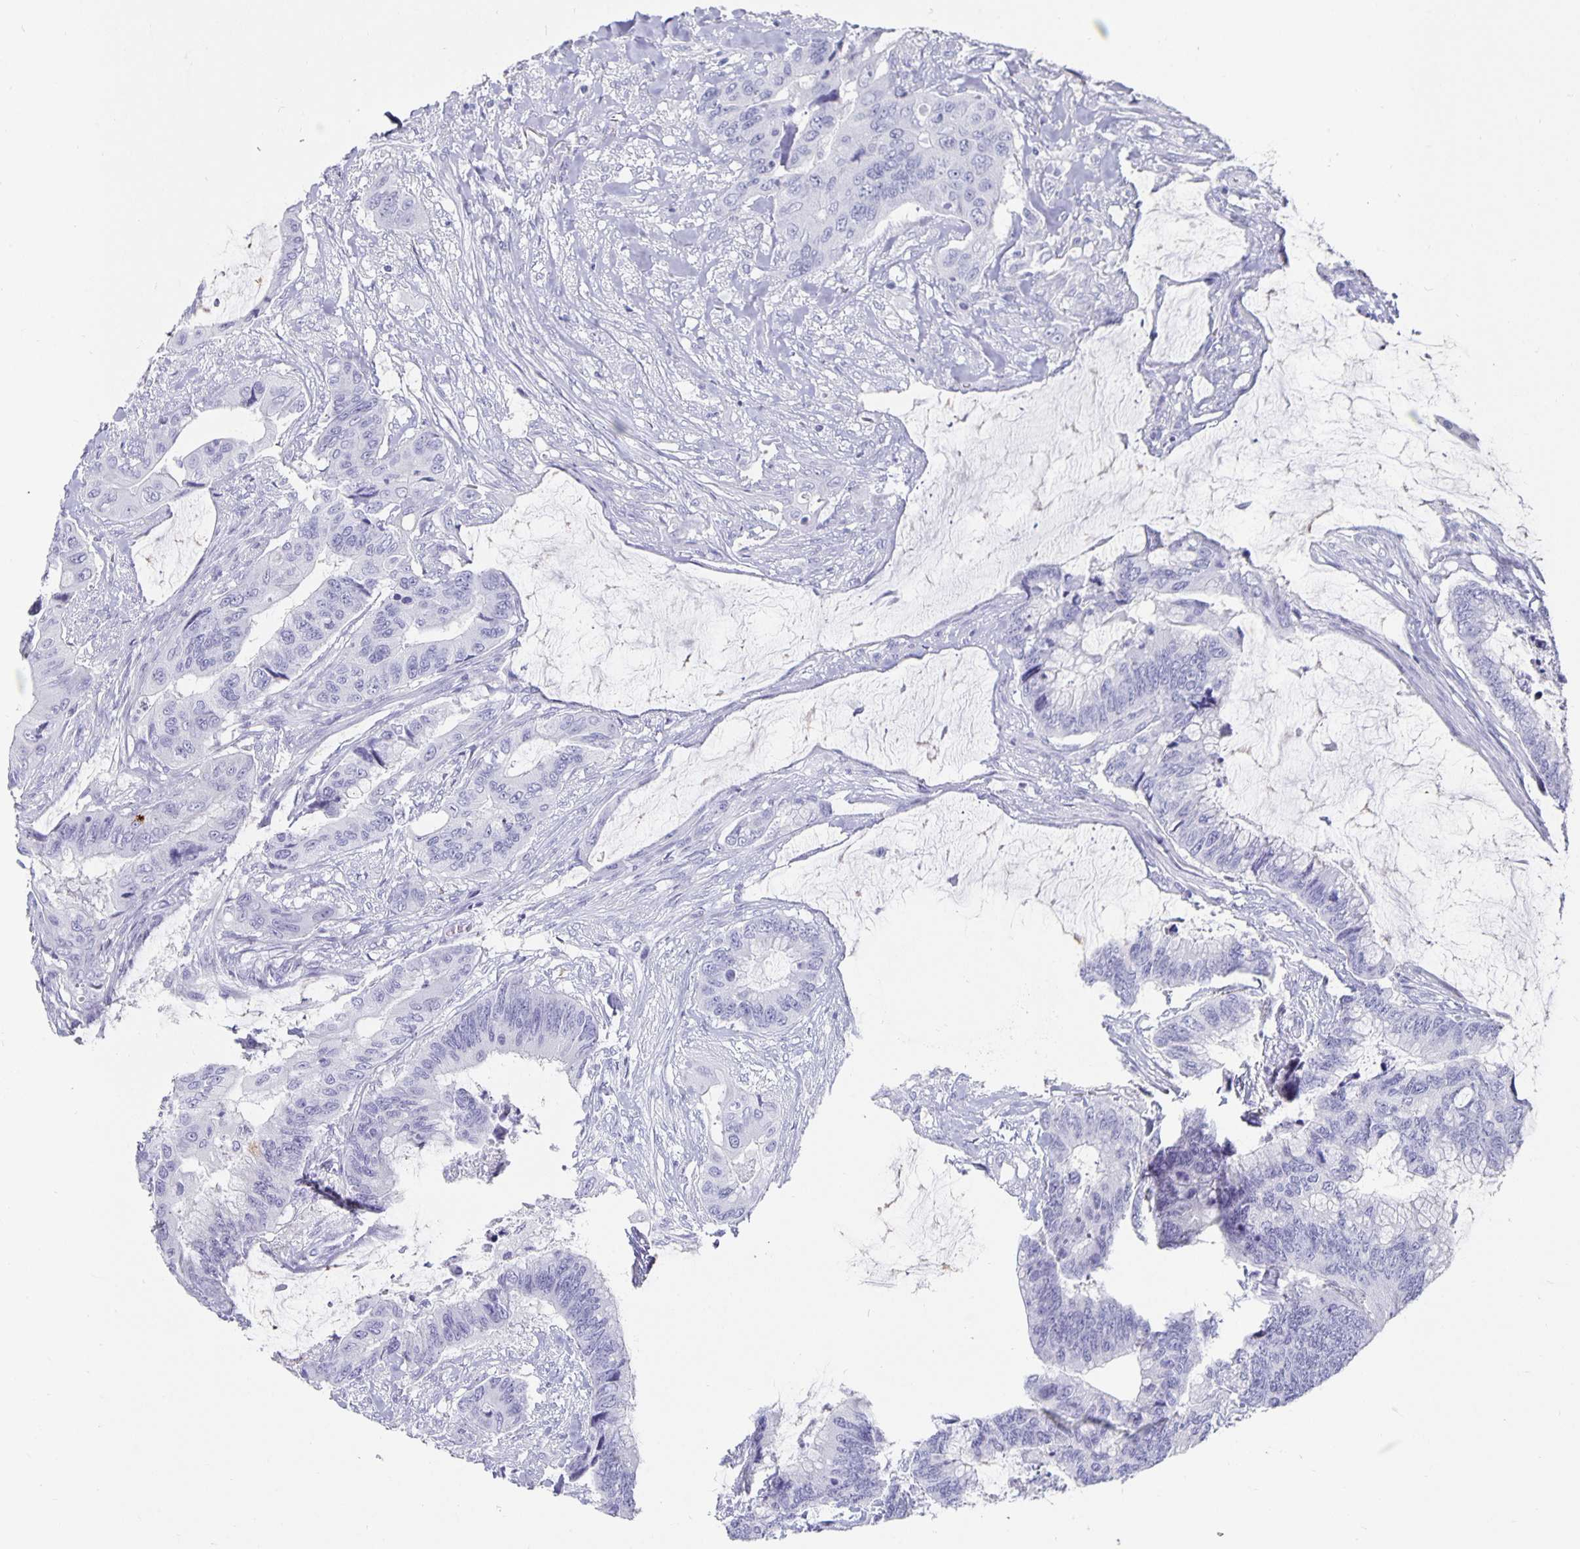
{"staining": {"intensity": "negative", "quantity": "none", "location": "none"}, "tissue": "colorectal cancer", "cell_type": "Tumor cells", "image_type": "cancer", "snomed": [{"axis": "morphology", "description": "Adenocarcinoma, NOS"}, {"axis": "topography", "description": "Rectum"}], "caption": "An image of human colorectal cancer is negative for staining in tumor cells.", "gene": "CHGA", "patient": {"sex": "female", "age": 59}}